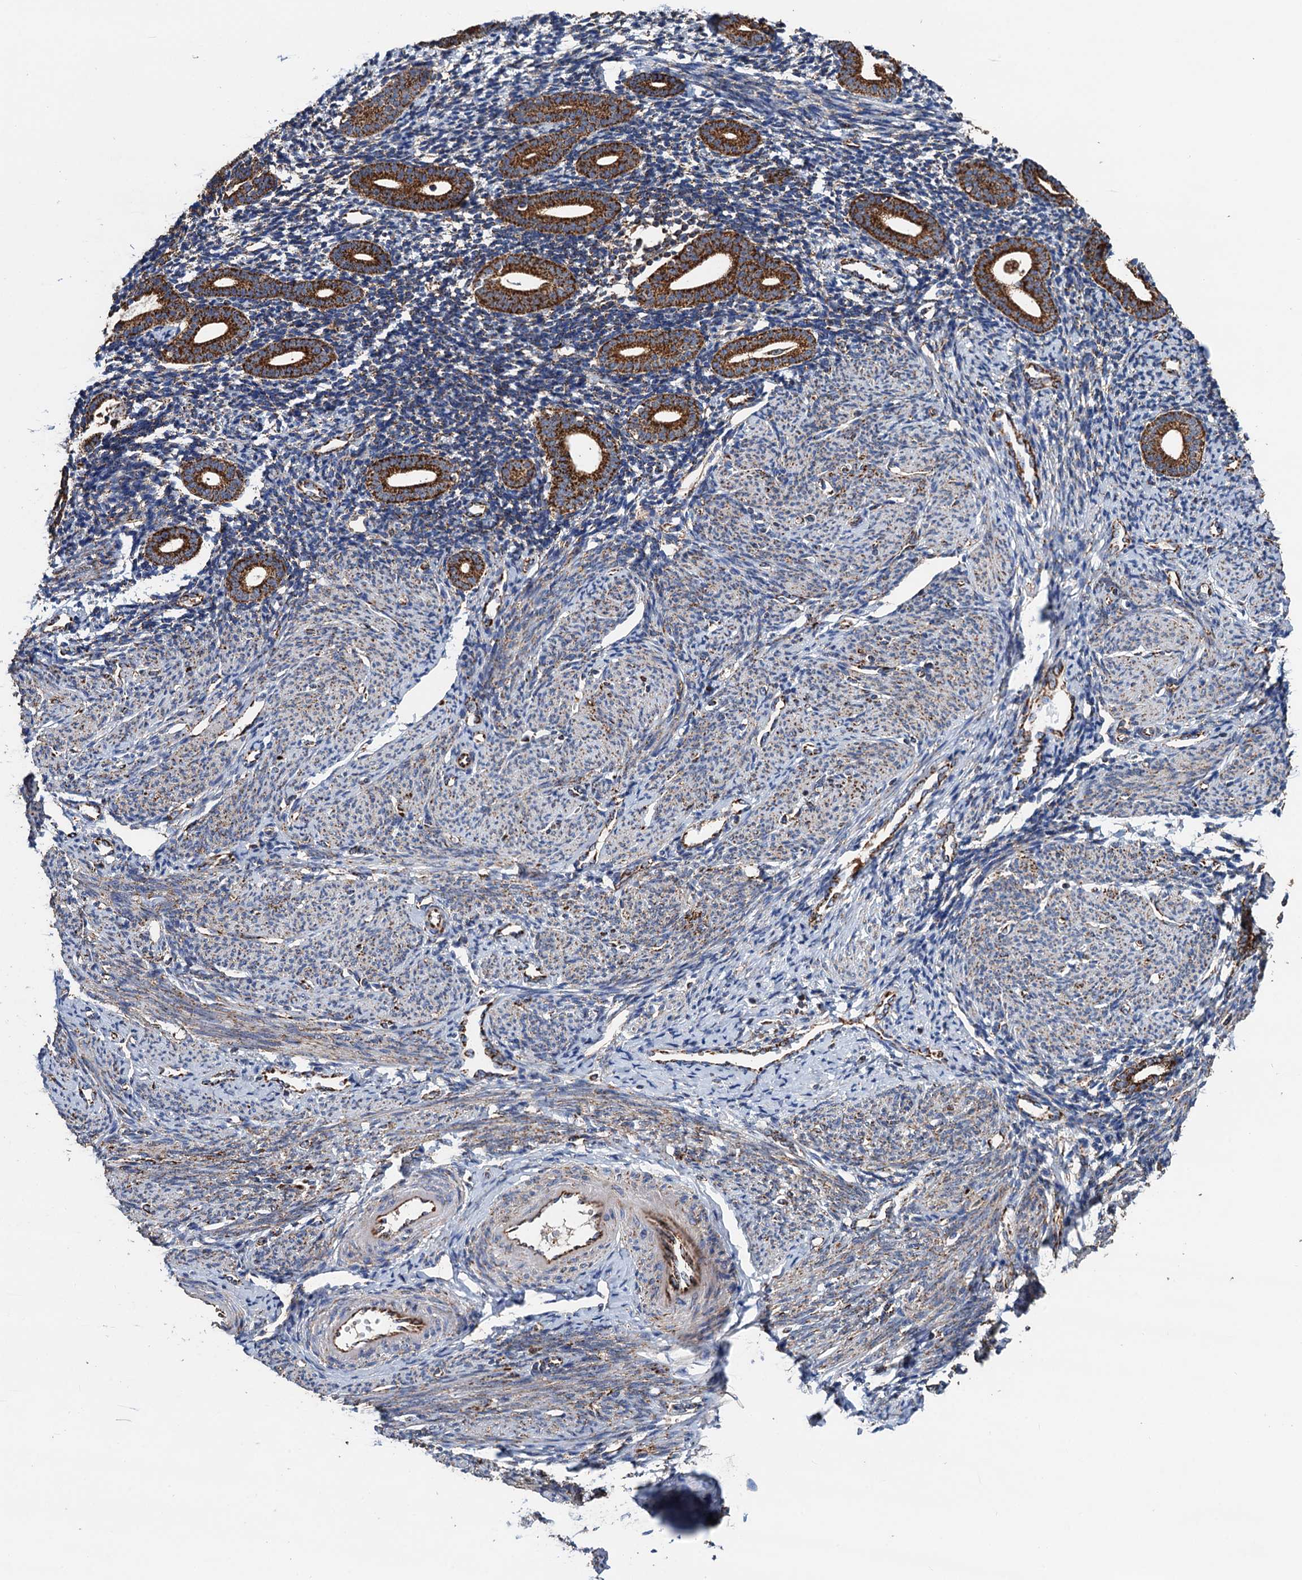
{"staining": {"intensity": "weak", "quantity": "25%-75%", "location": "cytoplasmic/membranous"}, "tissue": "endometrium", "cell_type": "Cells in endometrial stroma", "image_type": "normal", "snomed": [{"axis": "morphology", "description": "Normal tissue, NOS"}, {"axis": "topography", "description": "Endometrium"}], "caption": "A brown stain shows weak cytoplasmic/membranous positivity of a protein in cells in endometrial stroma of normal human endometrium.", "gene": "DGLUCY", "patient": {"sex": "female", "age": 56}}